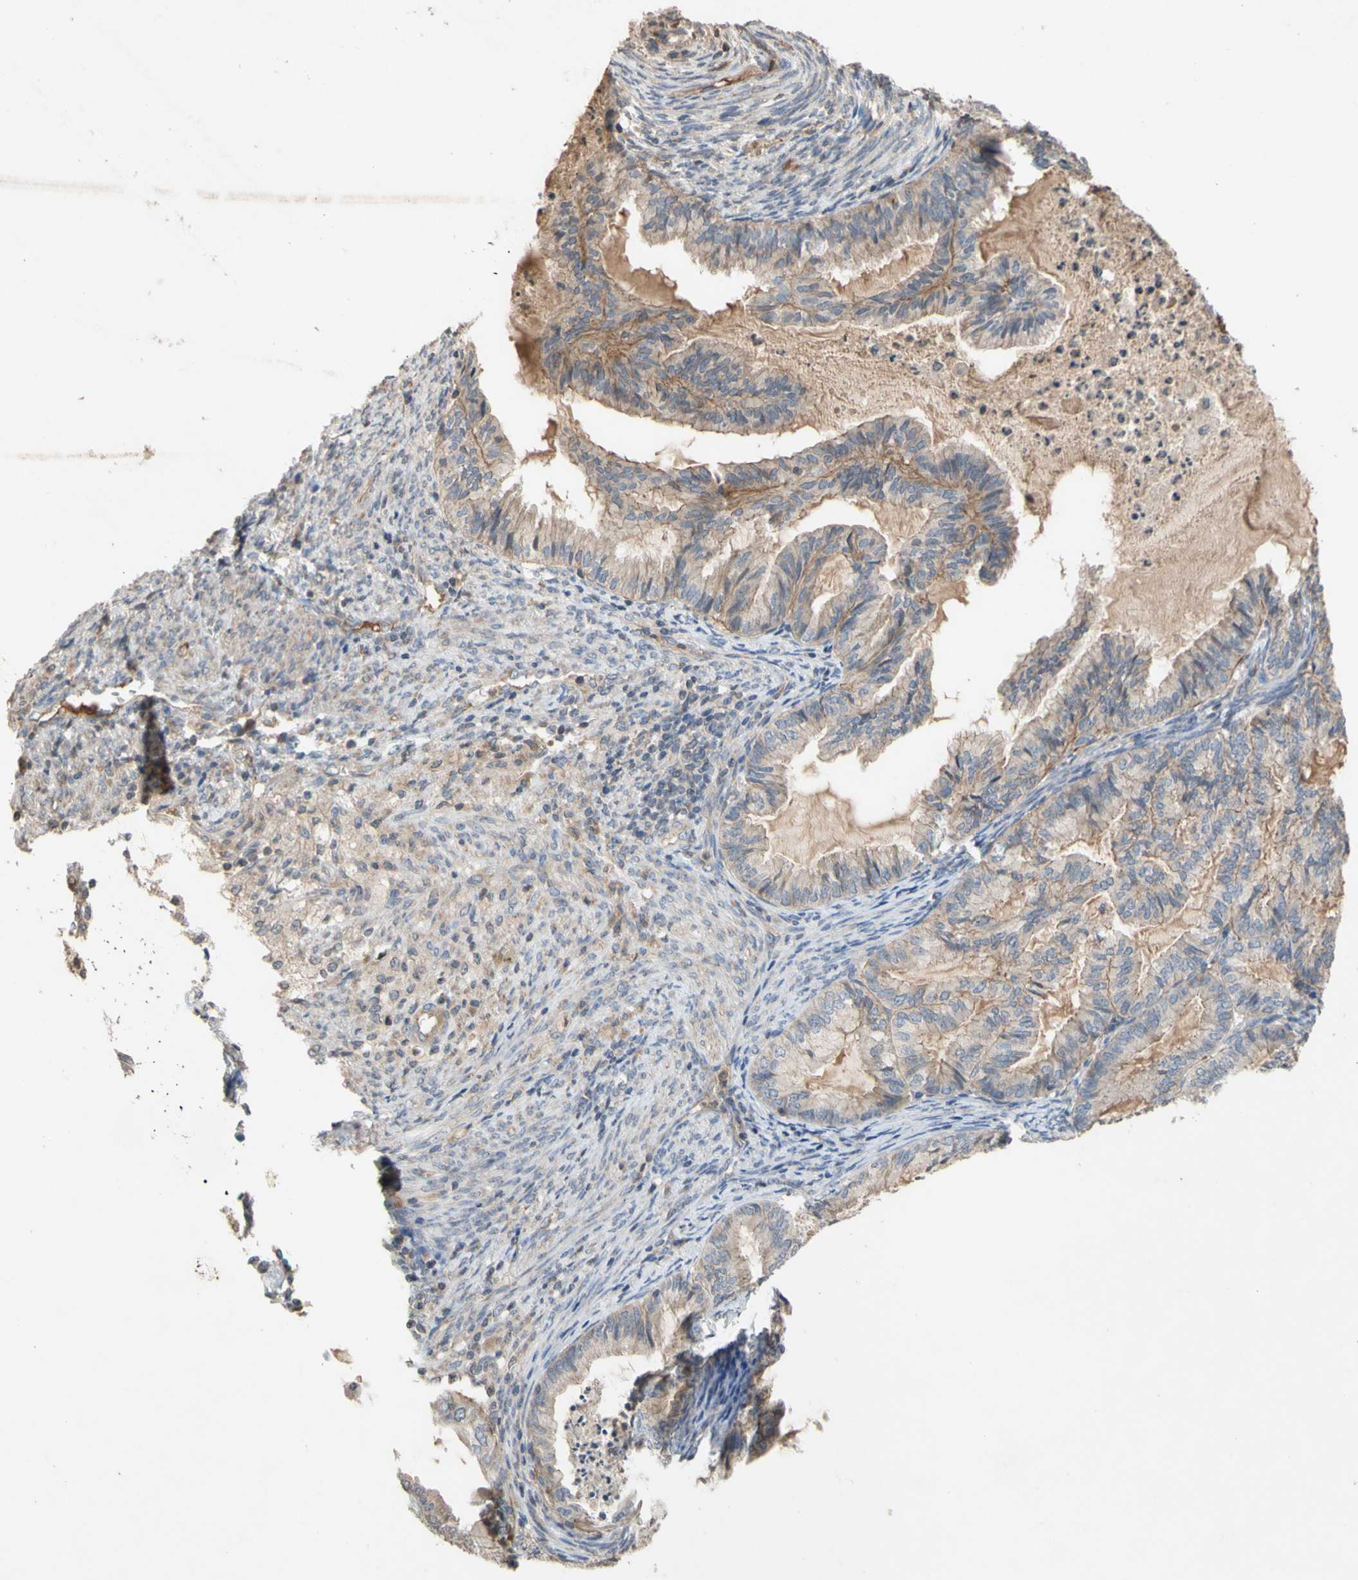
{"staining": {"intensity": "weak", "quantity": ">75%", "location": "cytoplasmic/membranous"}, "tissue": "cervical cancer", "cell_type": "Tumor cells", "image_type": "cancer", "snomed": [{"axis": "morphology", "description": "Normal tissue, NOS"}, {"axis": "morphology", "description": "Adenocarcinoma, NOS"}, {"axis": "topography", "description": "Cervix"}, {"axis": "topography", "description": "Endometrium"}], "caption": "Protein expression analysis of adenocarcinoma (cervical) reveals weak cytoplasmic/membranous staining in about >75% of tumor cells.", "gene": "NECTIN3", "patient": {"sex": "female", "age": 86}}